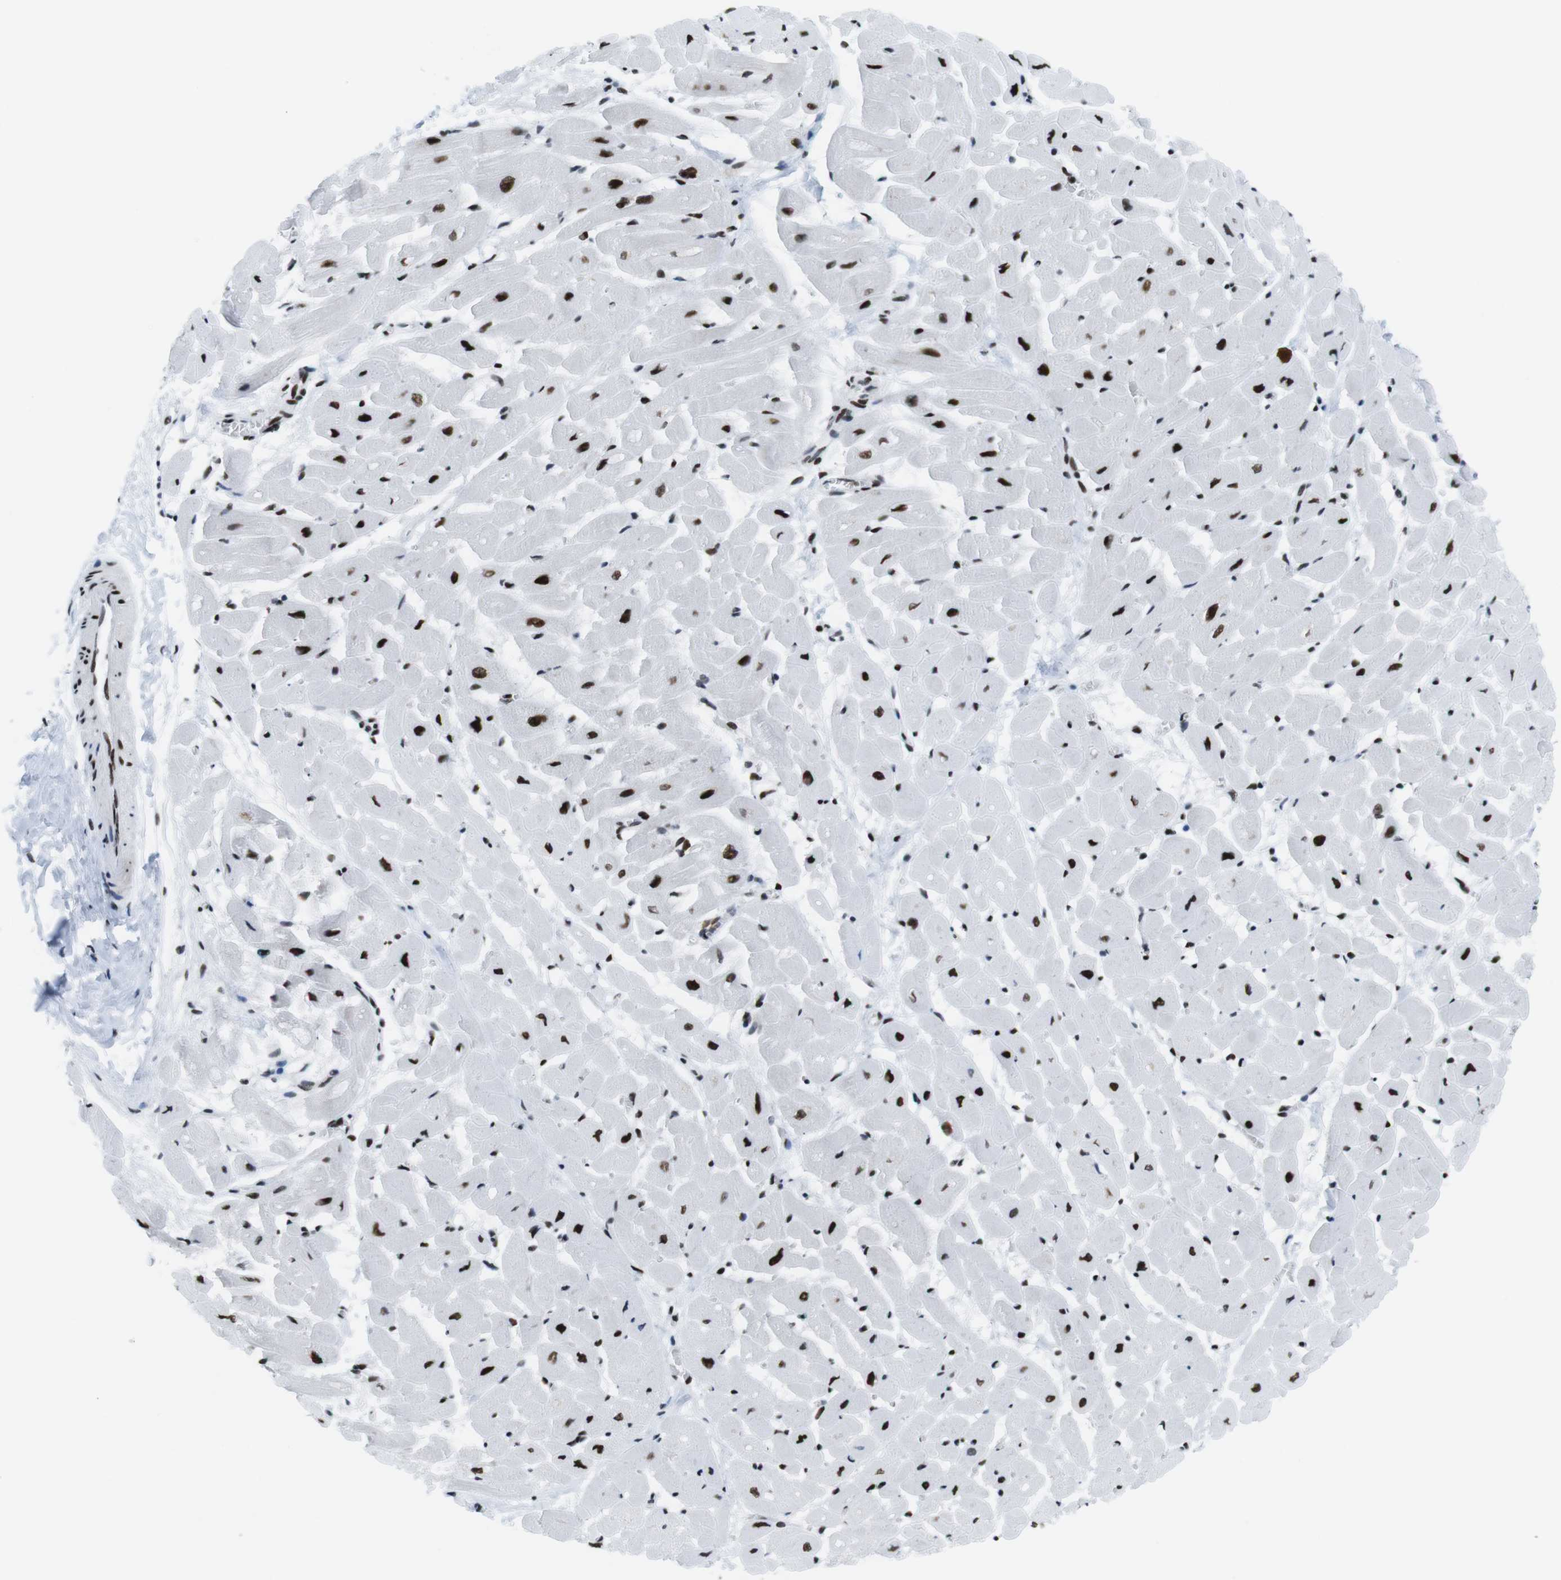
{"staining": {"intensity": "strong", "quantity": ">75%", "location": "nuclear"}, "tissue": "heart muscle", "cell_type": "Cardiomyocytes", "image_type": "normal", "snomed": [{"axis": "morphology", "description": "Normal tissue, NOS"}, {"axis": "topography", "description": "Heart"}], "caption": "A histopathology image of heart muscle stained for a protein demonstrates strong nuclear brown staining in cardiomyocytes. Immunohistochemistry (ihc) stains the protein in brown and the nuclei are stained blue.", "gene": "CITED2", "patient": {"sex": "male", "age": 45}}